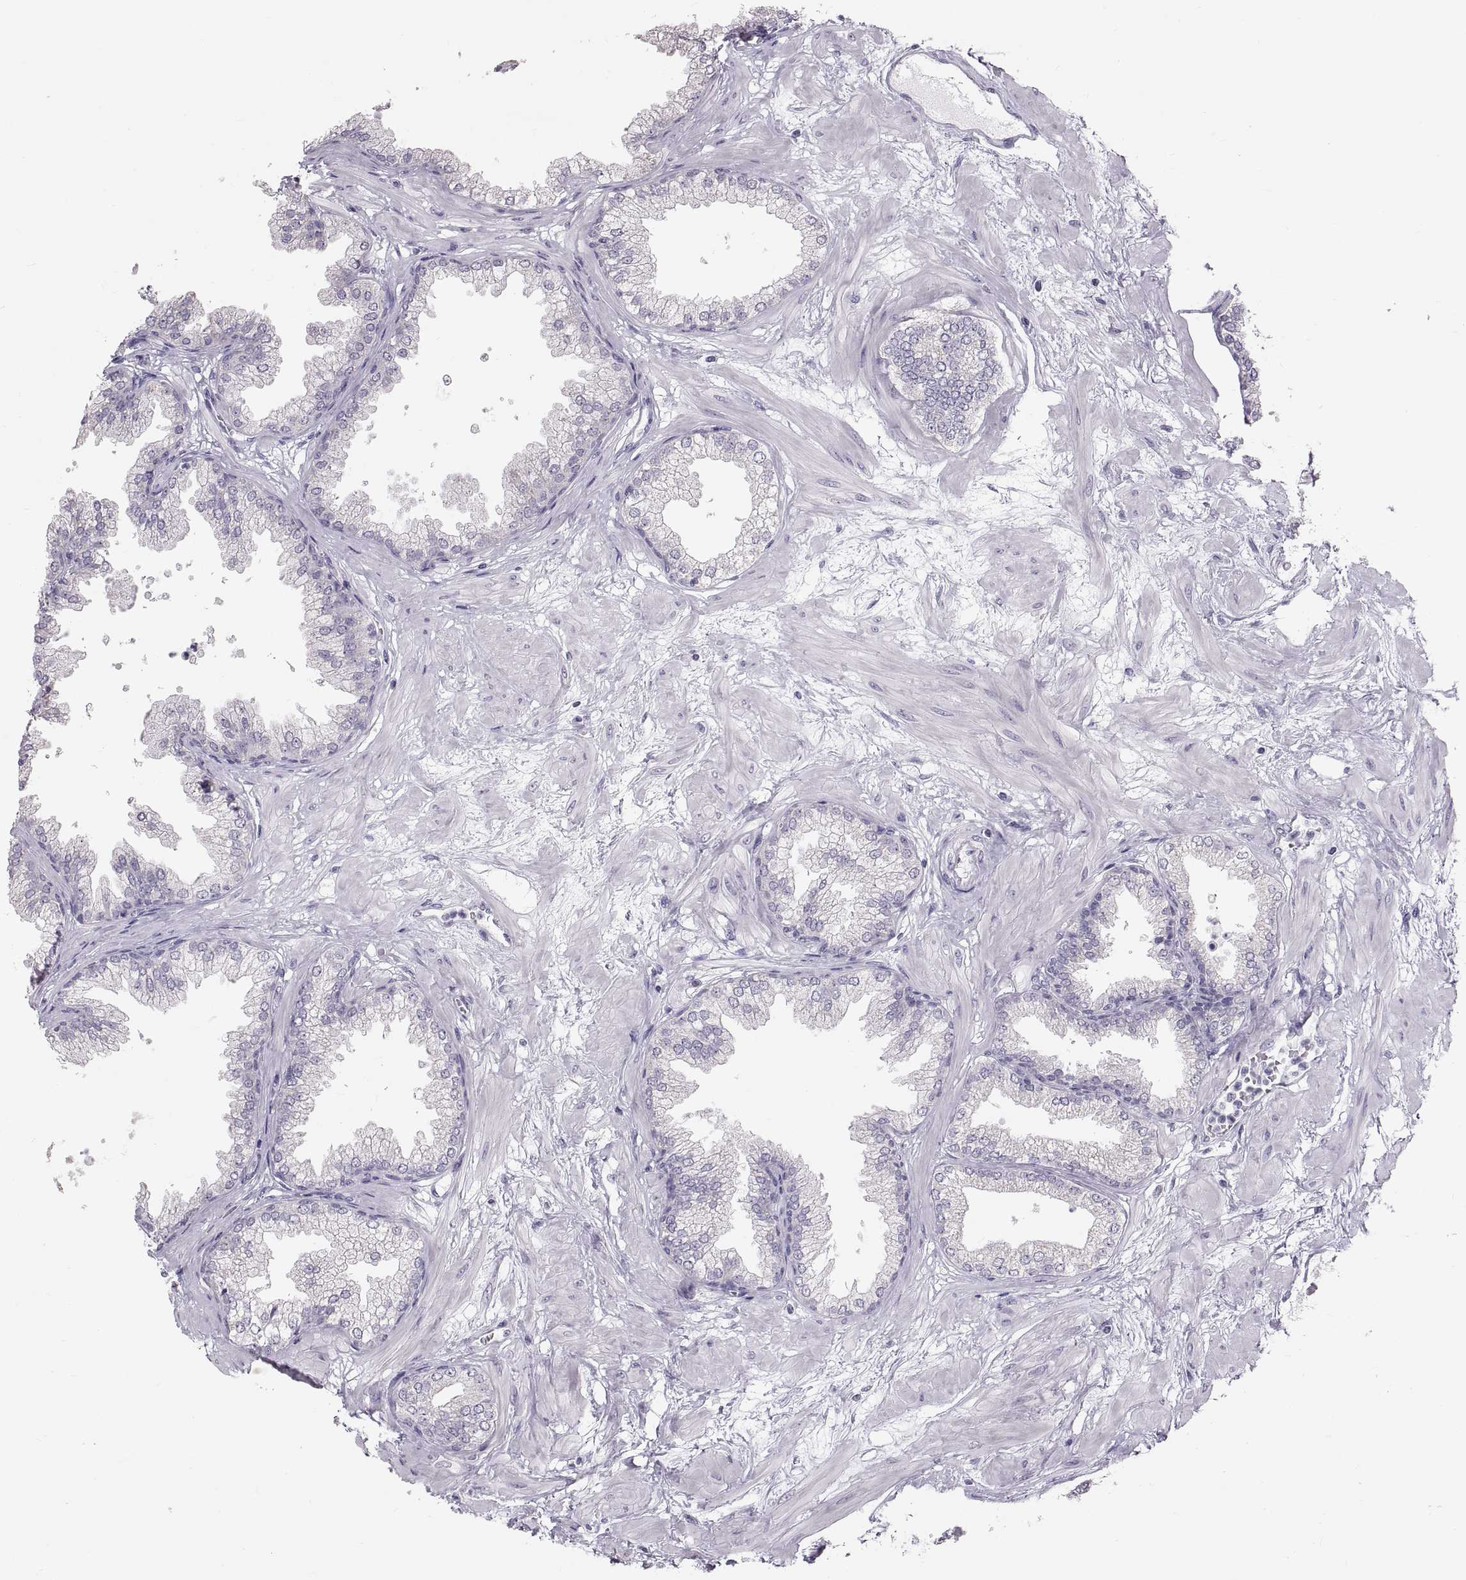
{"staining": {"intensity": "negative", "quantity": "none", "location": "none"}, "tissue": "prostate", "cell_type": "Glandular cells", "image_type": "normal", "snomed": [{"axis": "morphology", "description": "Normal tissue, NOS"}, {"axis": "topography", "description": "Prostate"}], "caption": "Immunohistochemistry of normal human prostate reveals no positivity in glandular cells. The staining was performed using DAB to visualize the protein expression in brown, while the nuclei were stained in blue with hematoxylin (Magnification: 20x).", "gene": "WBP2NL", "patient": {"sex": "male", "age": 37}}